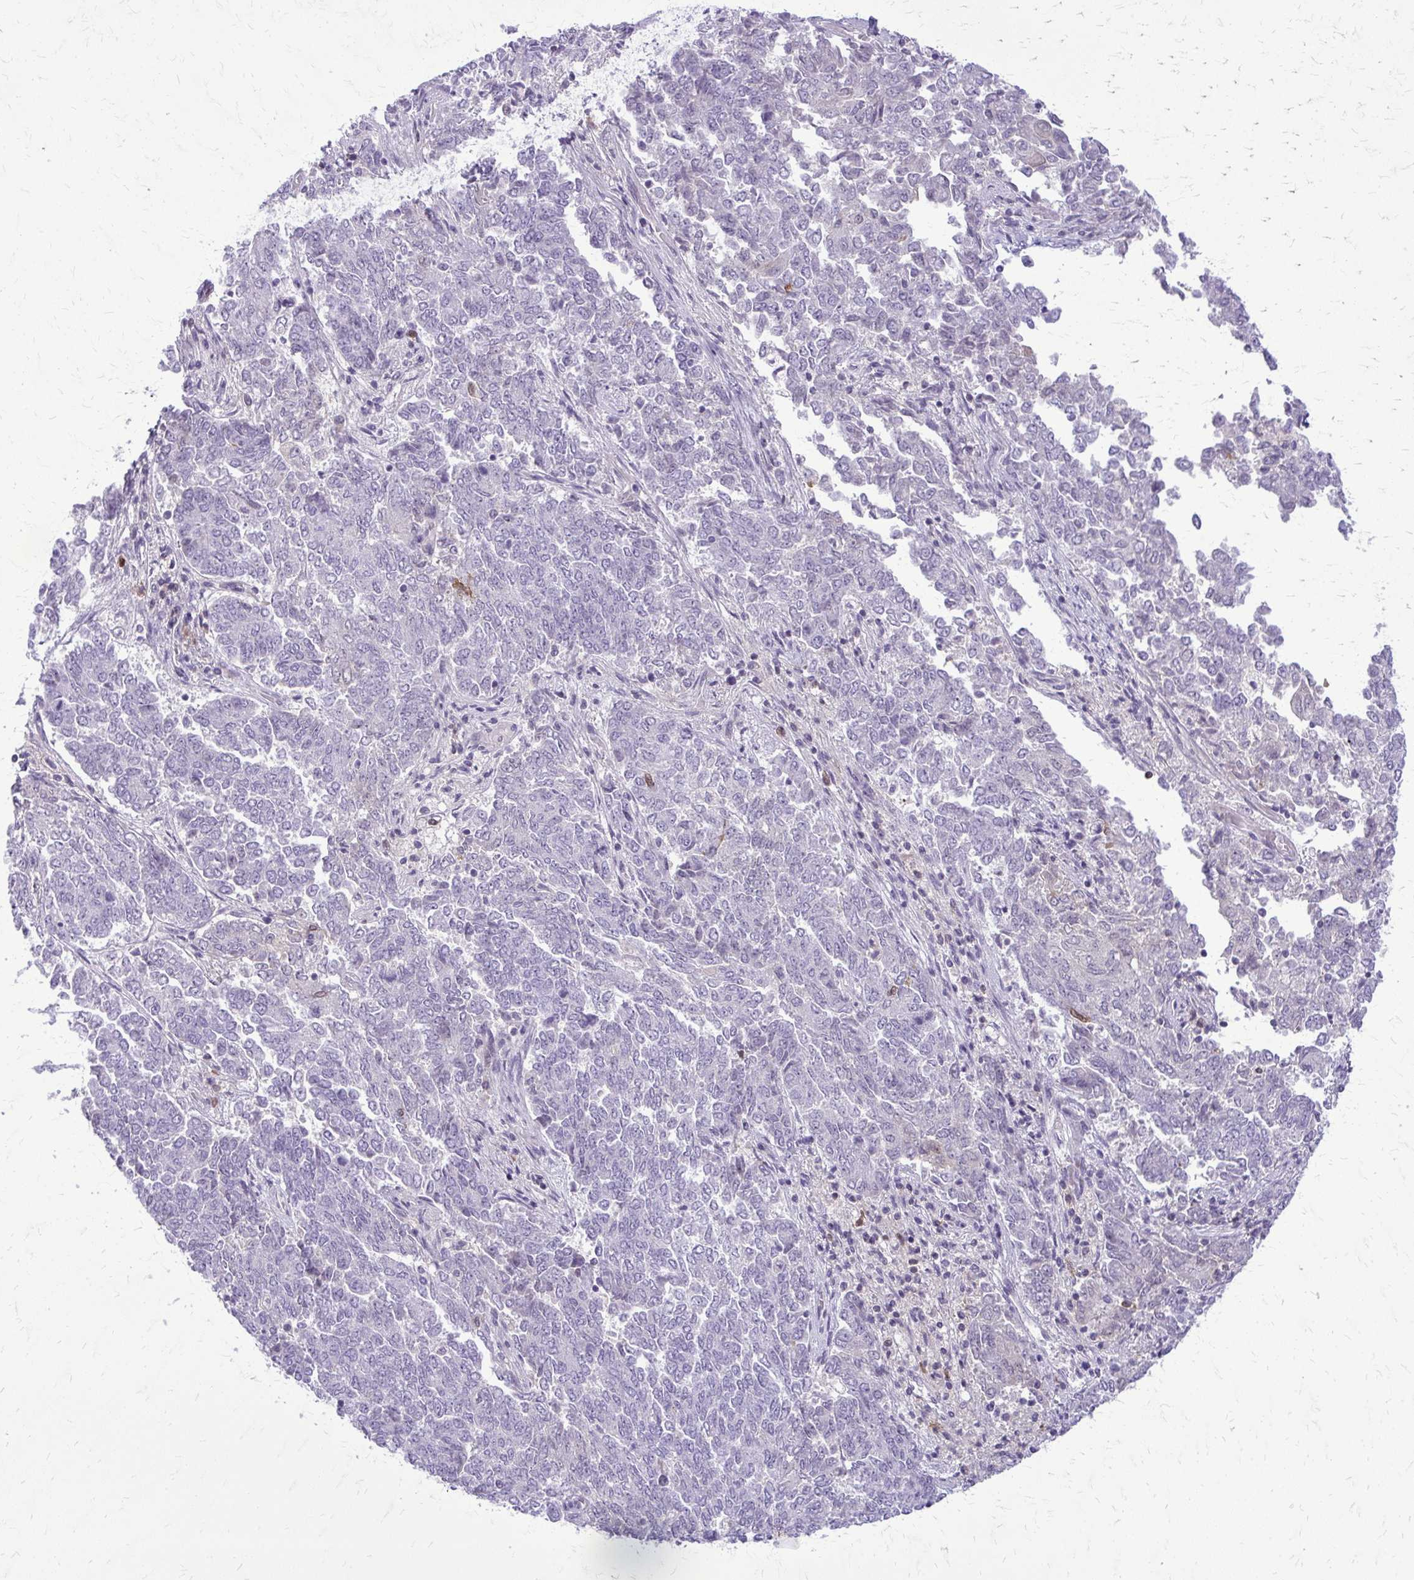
{"staining": {"intensity": "negative", "quantity": "none", "location": "none"}, "tissue": "endometrial cancer", "cell_type": "Tumor cells", "image_type": "cancer", "snomed": [{"axis": "morphology", "description": "Adenocarcinoma, NOS"}, {"axis": "topography", "description": "Endometrium"}], "caption": "Tumor cells show no significant positivity in endometrial cancer.", "gene": "GLRX", "patient": {"sex": "female", "age": 80}}